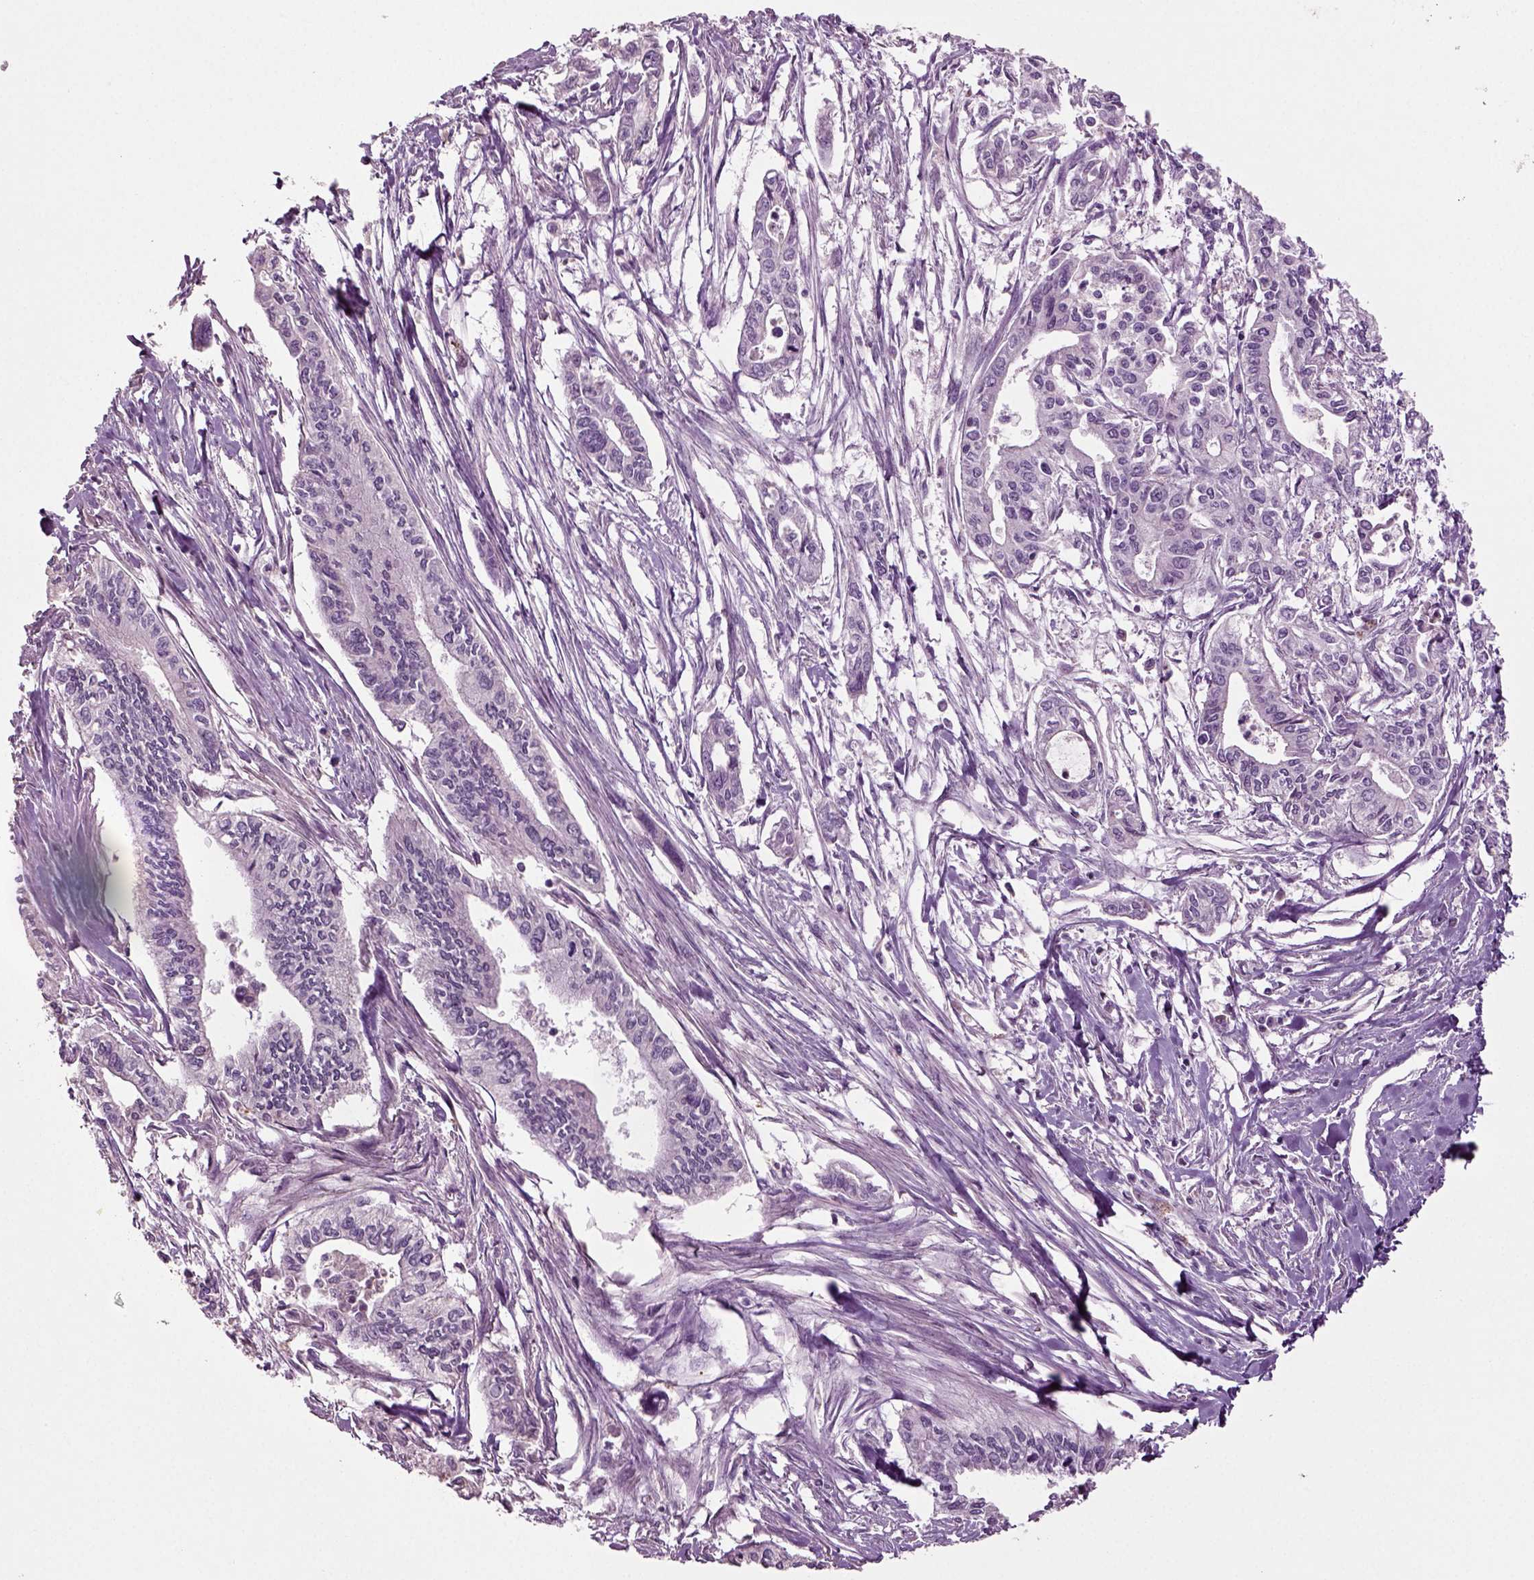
{"staining": {"intensity": "negative", "quantity": "none", "location": "none"}, "tissue": "pancreatic cancer", "cell_type": "Tumor cells", "image_type": "cancer", "snomed": [{"axis": "morphology", "description": "Adenocarcinoma, NOS"}, {"axis": "topography", "description": "Pancreas"}], "caption": "A histopathology image of human pancreatic adenocarcinoma is negative for staining in tumor cells.", "gene": "DEFB118", "patient": {"sex": "male", "age": 60}}